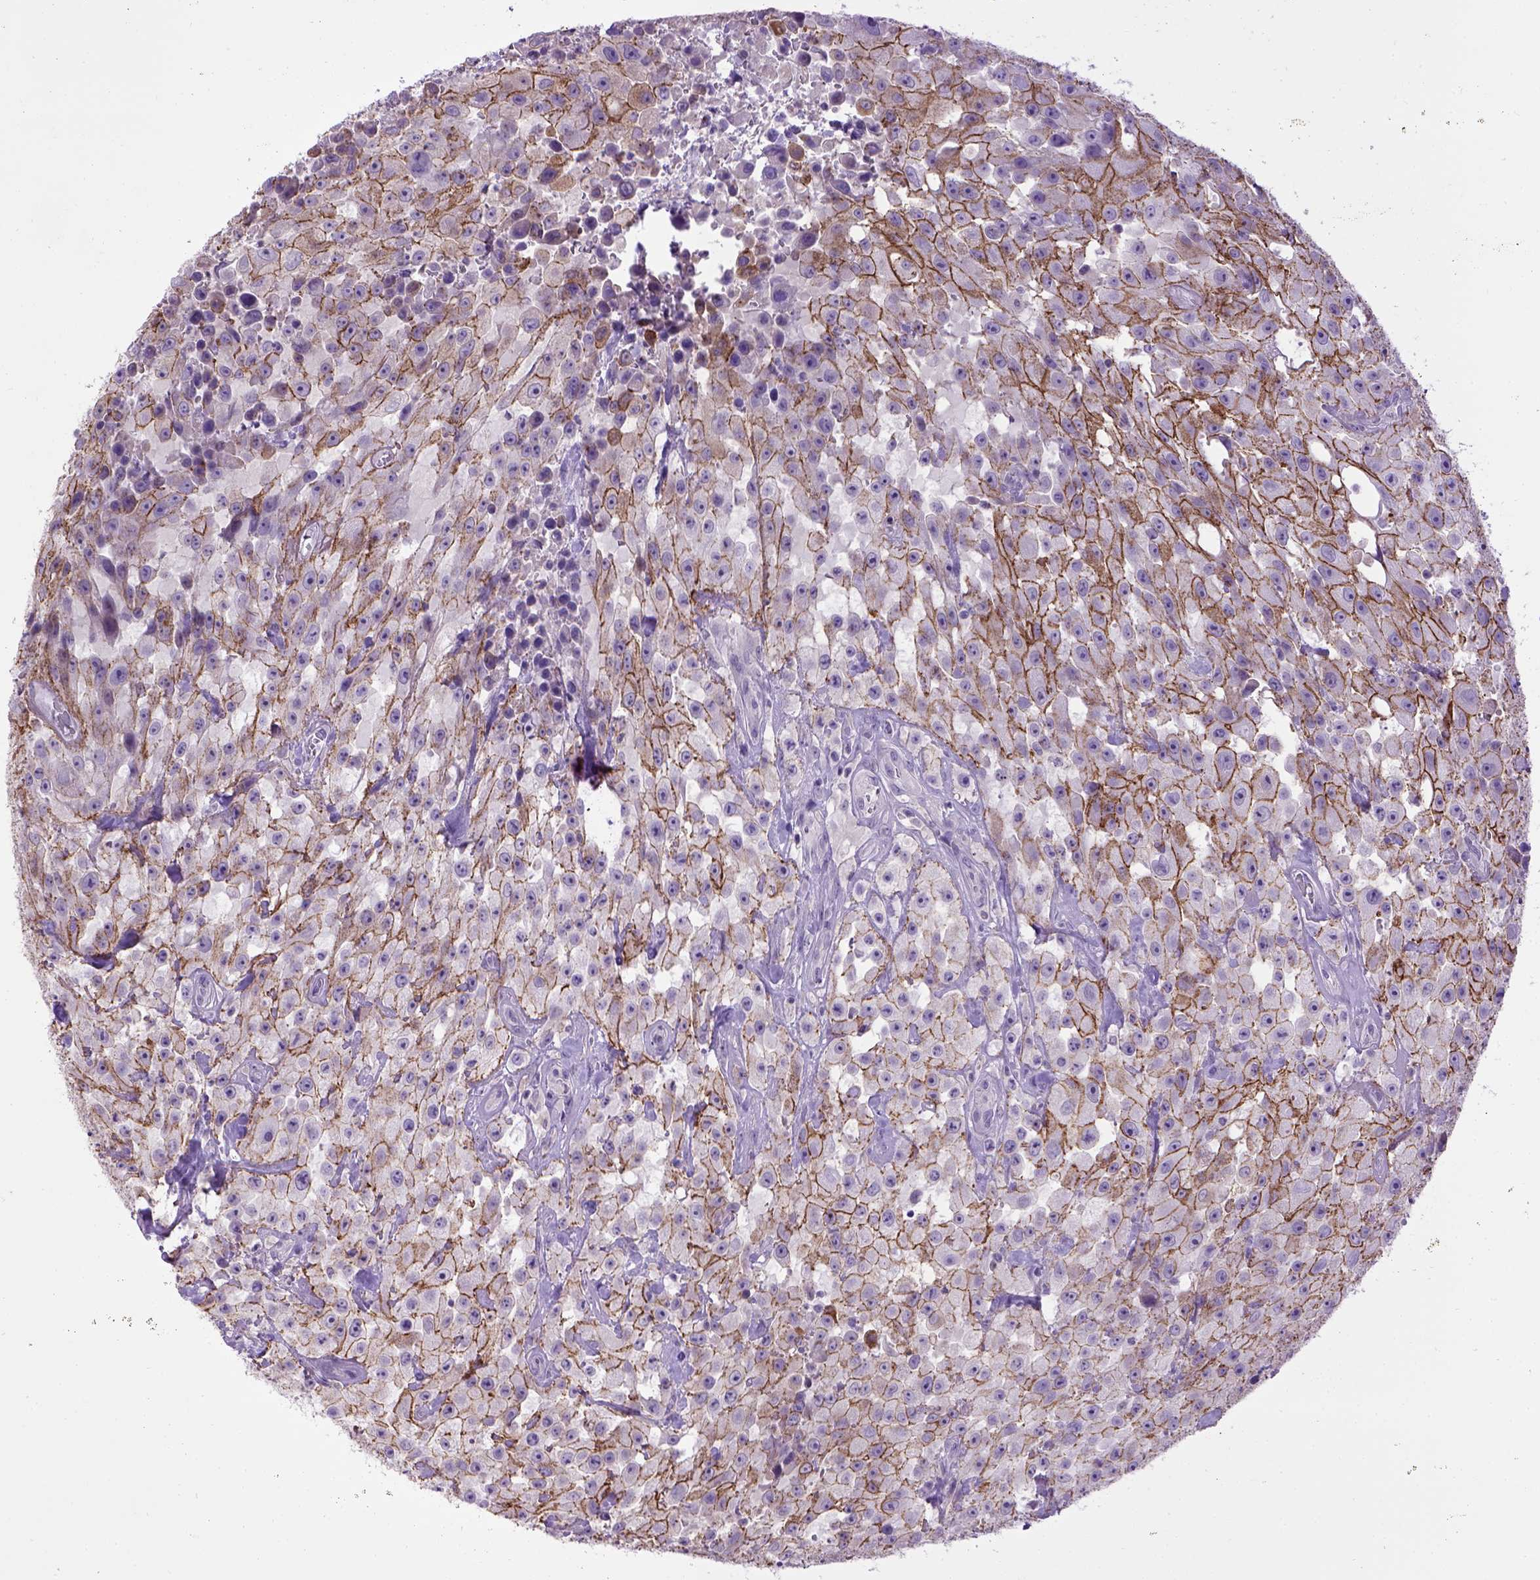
{"staining": {"intensity": "strong", "quantity": "25%-75%", "location": "cytoplasmic/membranous"}, "tissue": "urothelial cancer", "cell_type": "Tumor cells", "image_type": "cancer", "snomed": [{"axis": "morphology", "description": "Urothelial carcinoma, High grade"}, {"axis": "topography", "description": "Urinary bladder"}], "caption": "High-grade urothelial carcinoma stained with a brown dye exhibits strong cytoplasmic/membranous positive positivity in about 25%-75% of tumor cells.", "gene": "CDH1", "patient": {"sex": "male", "age": 79}}